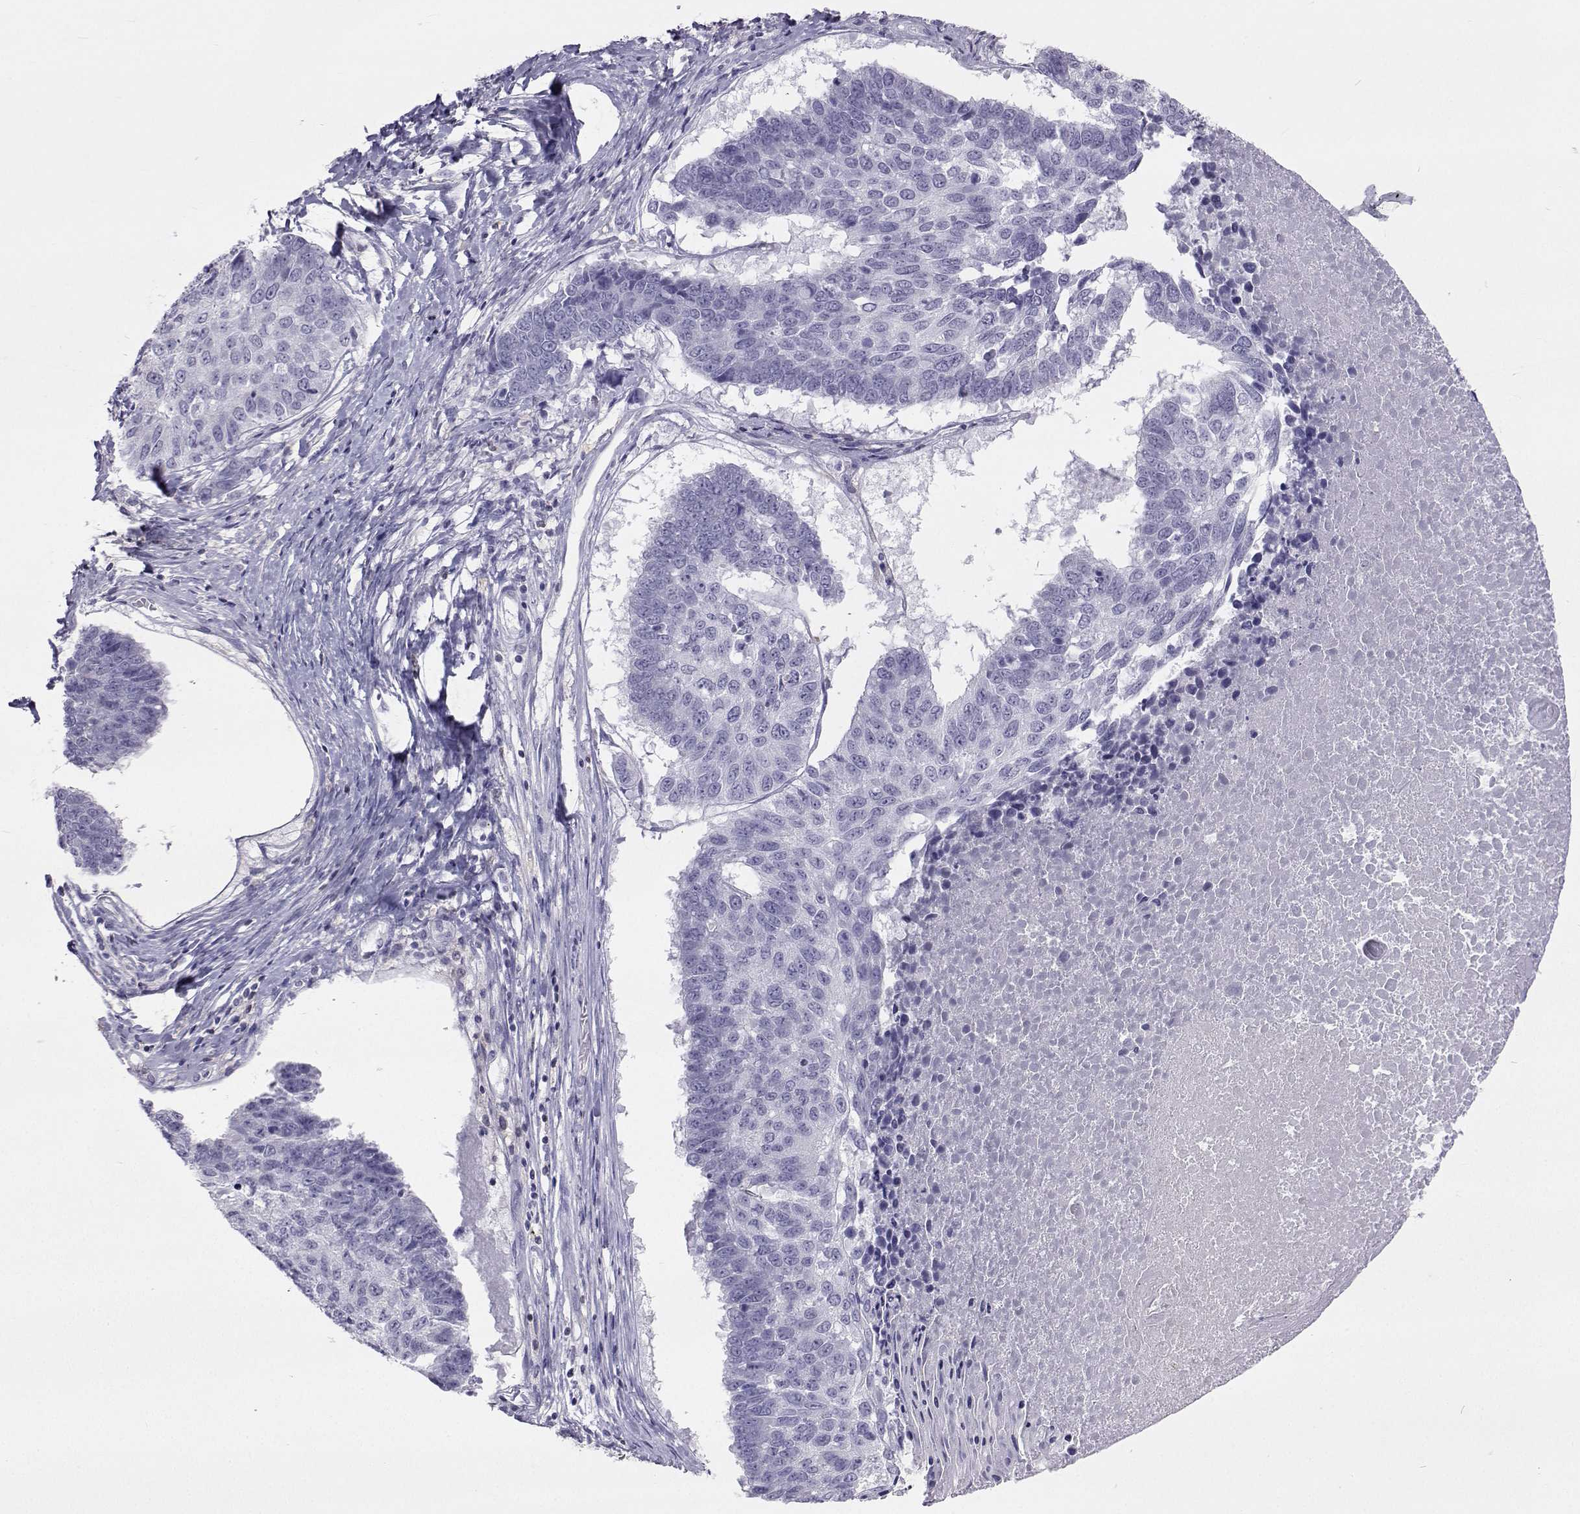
{"staining": {"intensity": "negative", "quantity": "none", "location": "none"}, "tissue": "lung cancer", "cell_type": "Tumor cells", "image_type": "cancer", "snomed": [{"axis": "morphology", "description": "Squamous cell carcinoma, NOS"}, {"axis": "topography", "description": "Lung"}], "caption": "The micrograph demonstrates no significant staining in tumor cells of squamous cell carcinoma (lung).", "gene": "GALM", "patient": {"sex": "male", "age": 73}}